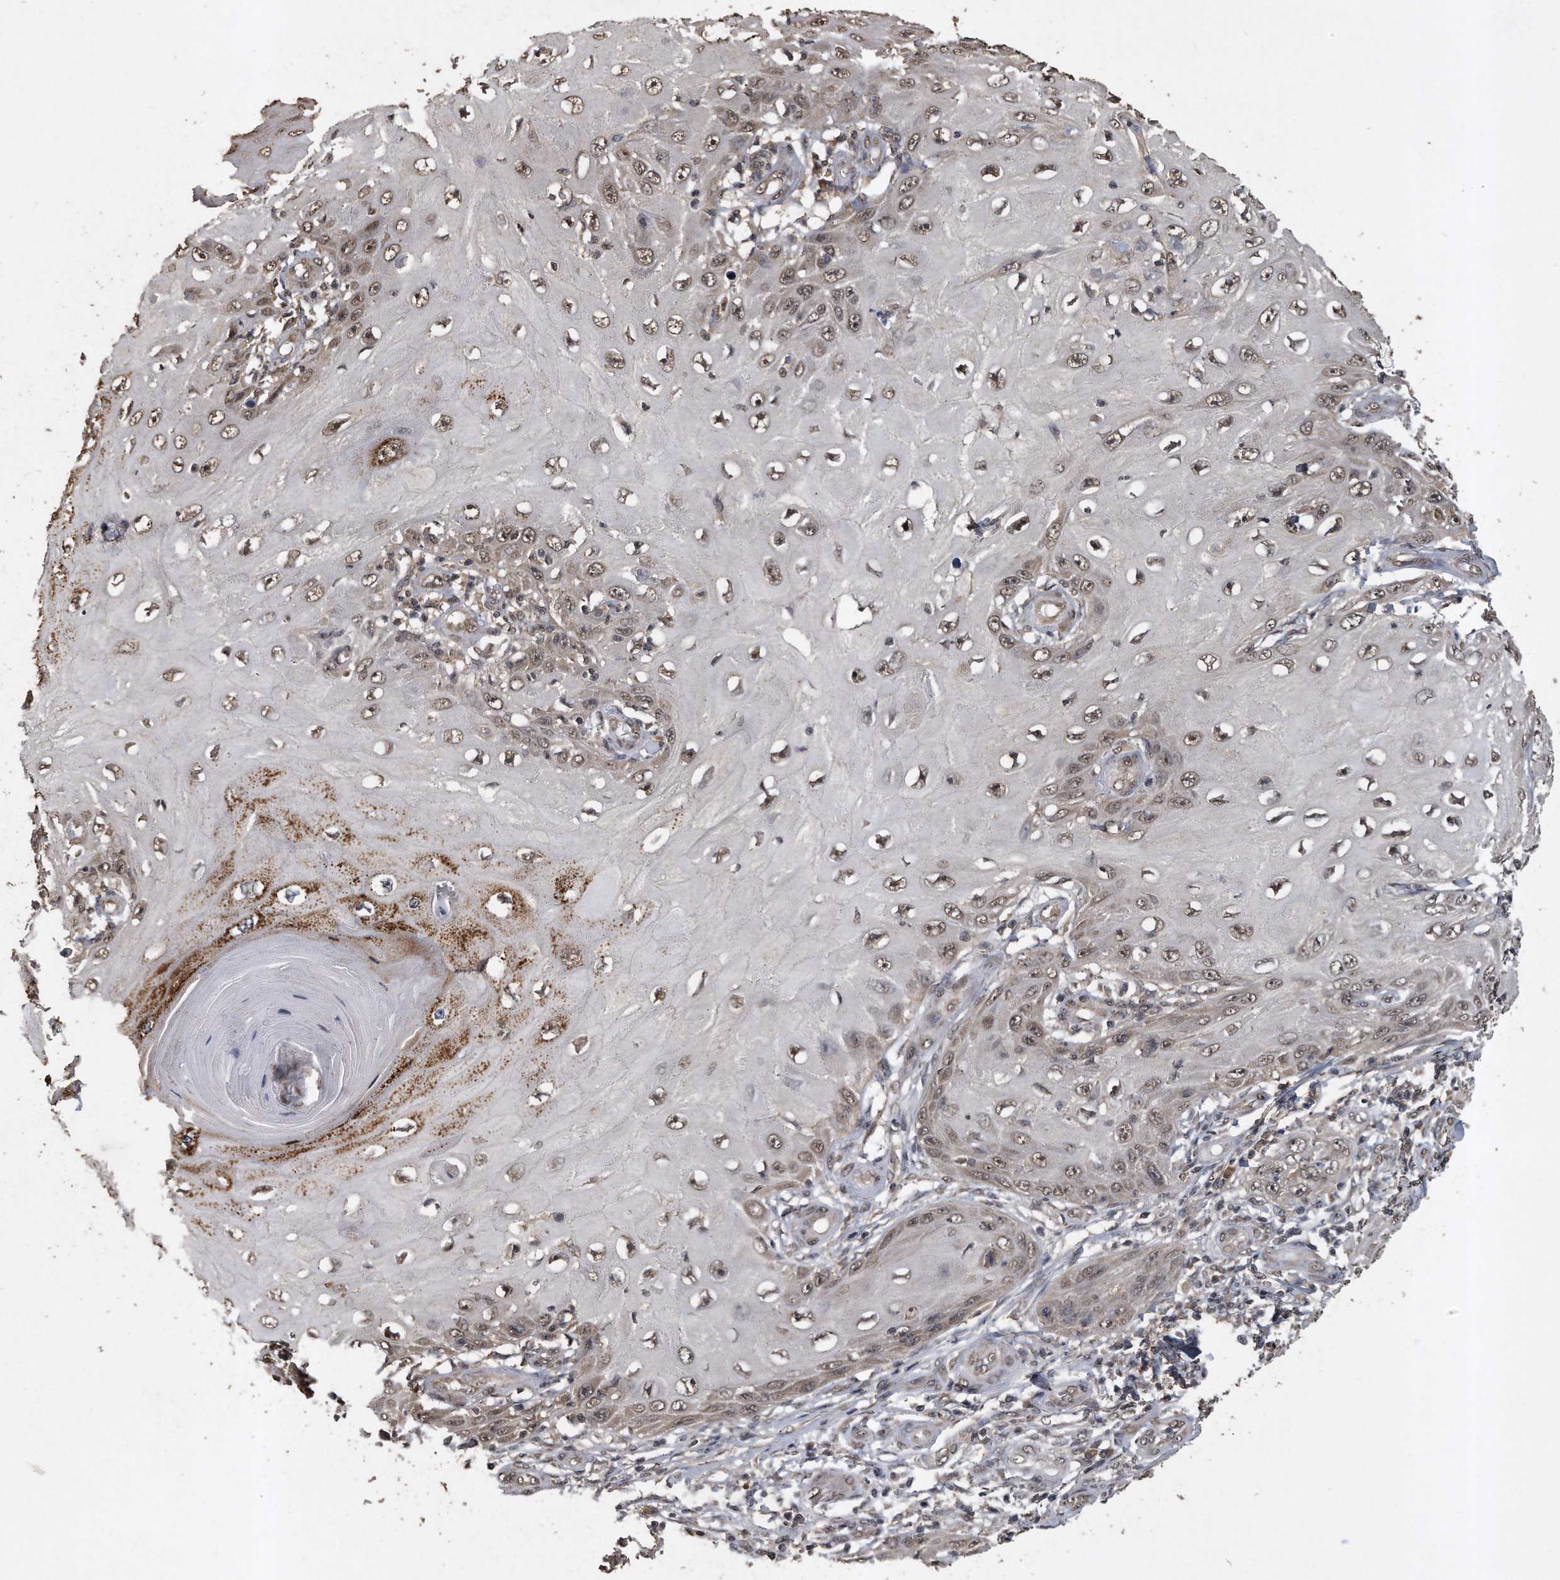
{"staining": {"intensity": "moderate", "quantity": ">75%", "location": "nuclear"}, "tissue": "skin cancer", "cell_type": "Tumor cells", "image_type": "cancer", "snomed": [{"axis": "morphology", "description": "Squamous cell carcinoma, NOS"}, {"axis": "topography", "description": "Skin"}], "caption": "IHC of human skin cancer demonstrates medium levels of moderate nuclear staining in approximately >75% of tumor cells. The staining was performed using DAB (3,3'-diaminobenzidine) to visualize the protein expression in brown, while the nuclei were stained in blue with hematoxylin (Magnification: 20x).", "gene": "CRYZL1", "patient": {"sex": "female", "age": 73}}